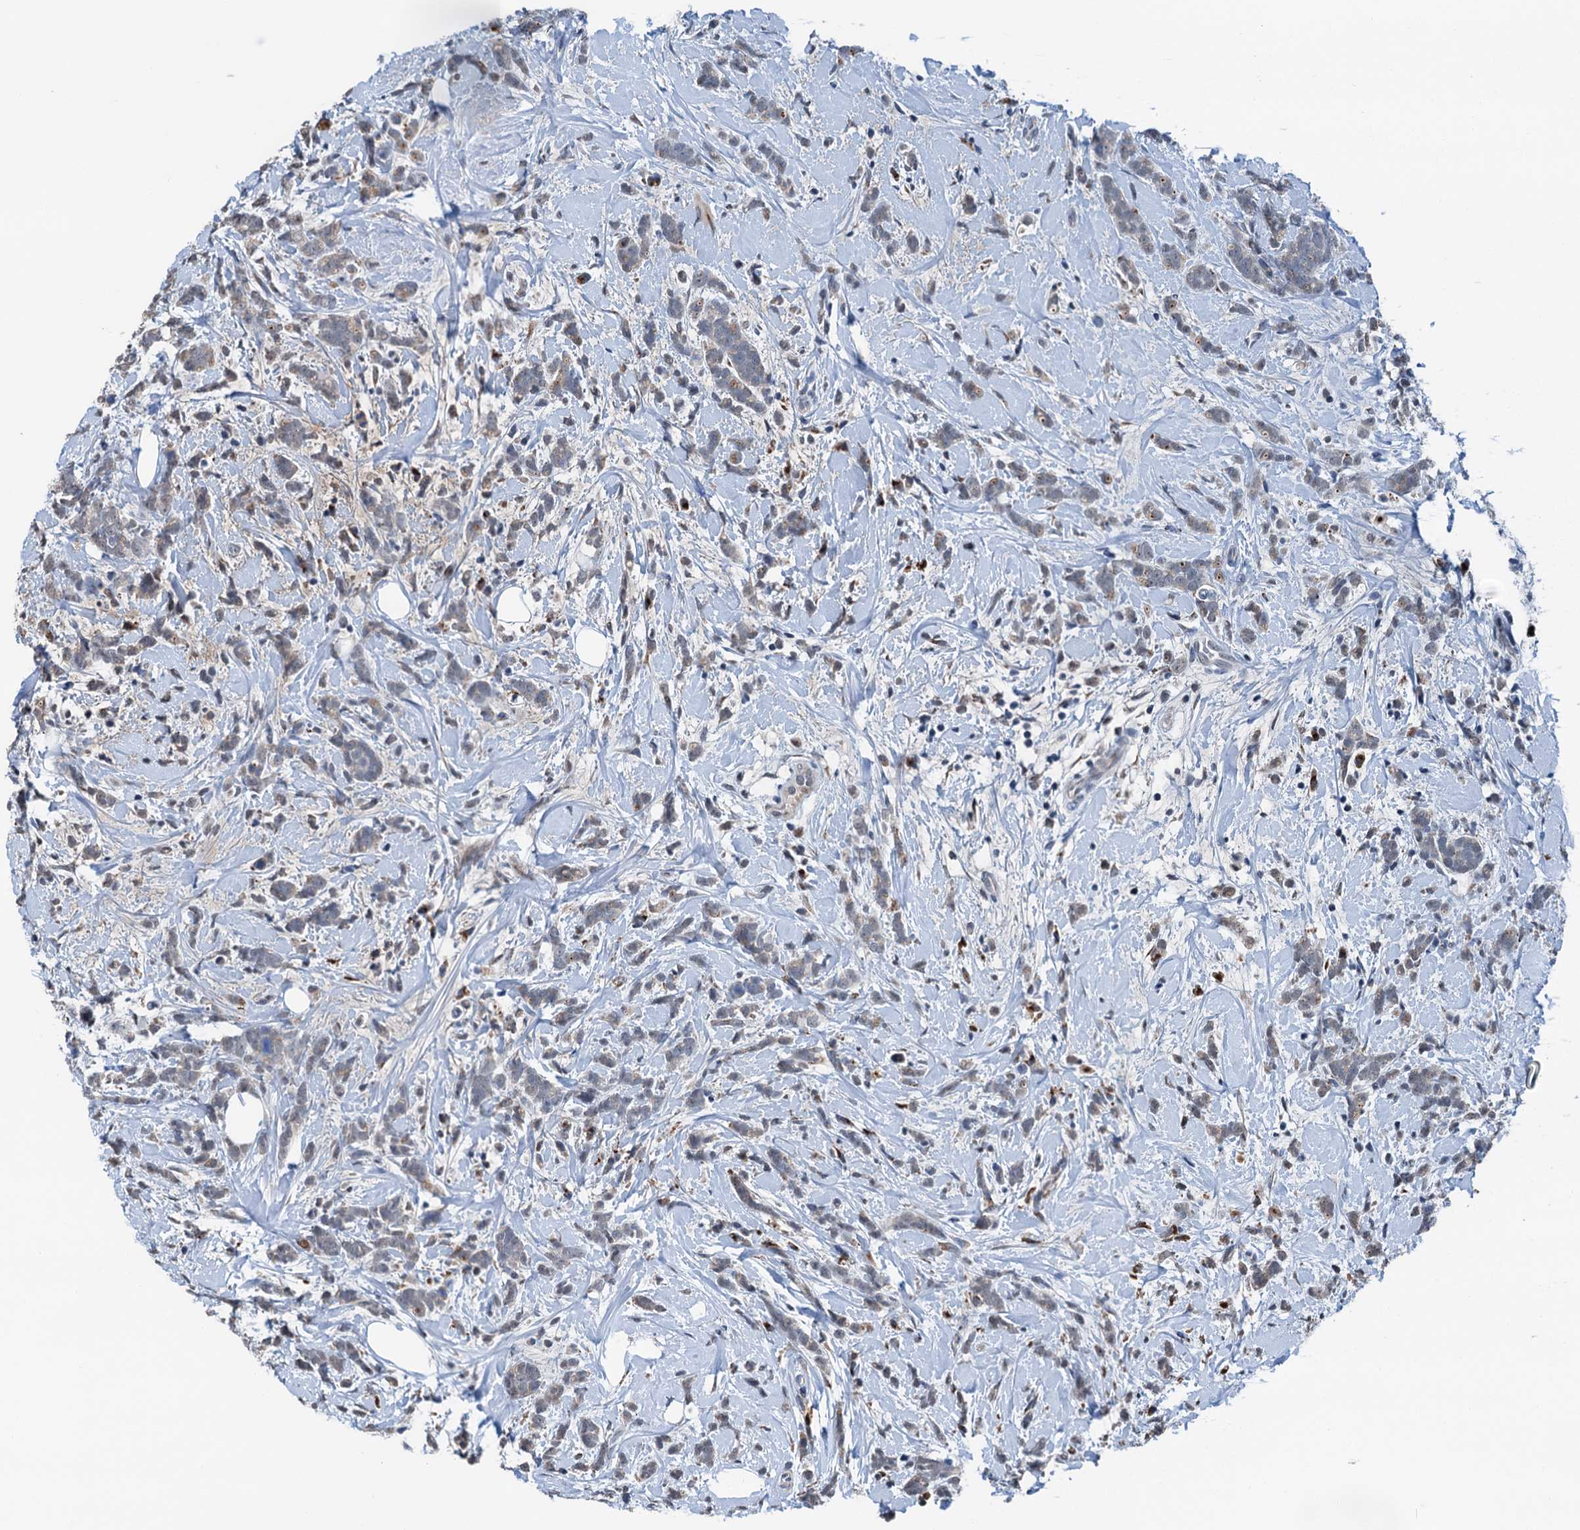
{"staining": {"intensity": "weak", "quantity": "<25%", "location": "cytoplasmic/membranous"}, "tissue": "breast cancer", "cell_type": "Tumor cells", "image_type": "cancer", "snomed": [{"axis": "morphology", "description": "Lobular carcinoma"}, {"axis": "topography", "description": "Breast"}], "caption": "Breast cancer (lobular carcinoma) stained for a protein using immunohistochemistry (IHC) shows no positivity tumor cells.", "gene": "SHLD1", "patient": {"sex": "female", "age": 58}}